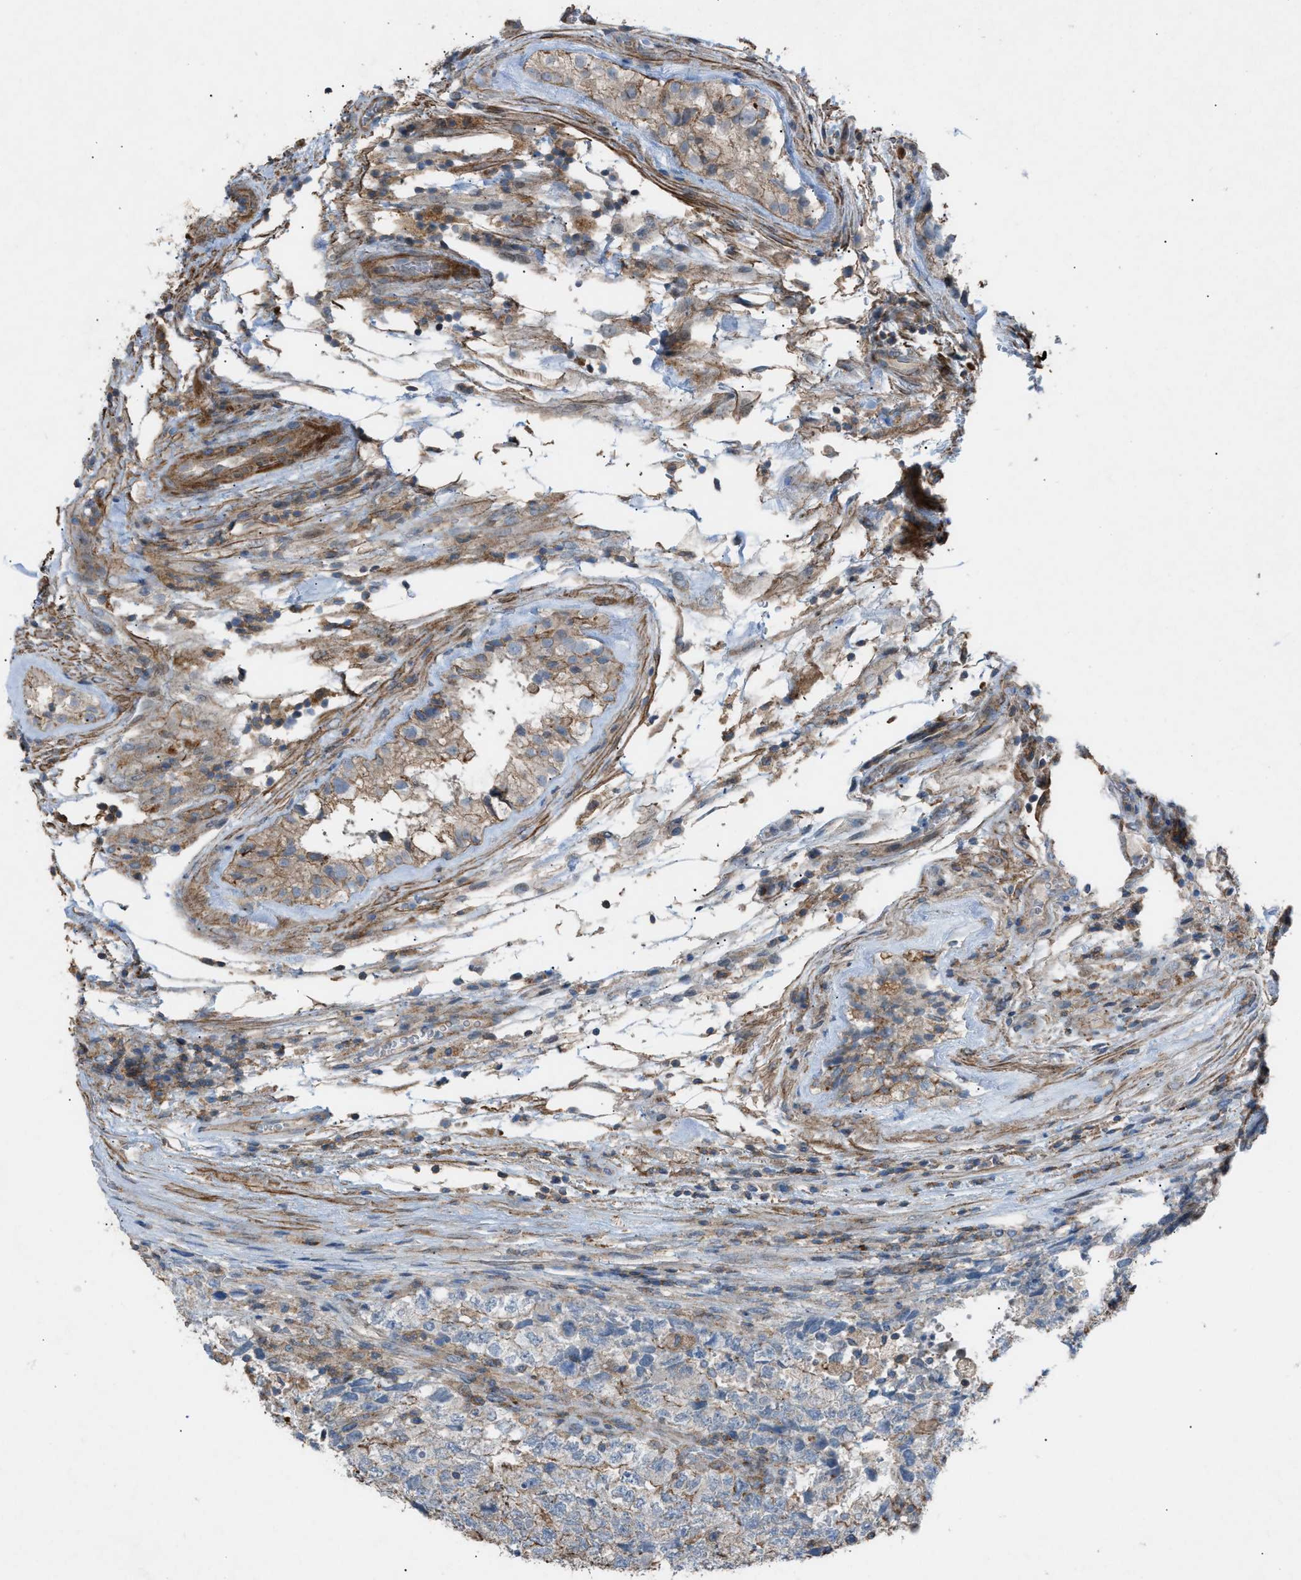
{"staining": {"intensity": "weak", "quantity": "25%-75%", "location": "cytoplasmic/membranous"}, "tissue": "testis cancer", "cell_type": "Tumor cells", "image_type": "cancer", "snomed": [{"axis": "morphology", "description": "Carcinoma, Embryonal, NOS"}, {"axis": "topography", "description": "Testis"}], "caption": "Immunohistochemical staining of testis cancer (embryonal carcinoma) displays low levels of weak cytoplasmic/membranous staining in about 25%-75% of tumor cells.", "gene": "NCK2", "patient": {"sex": "male", "age": 36}}